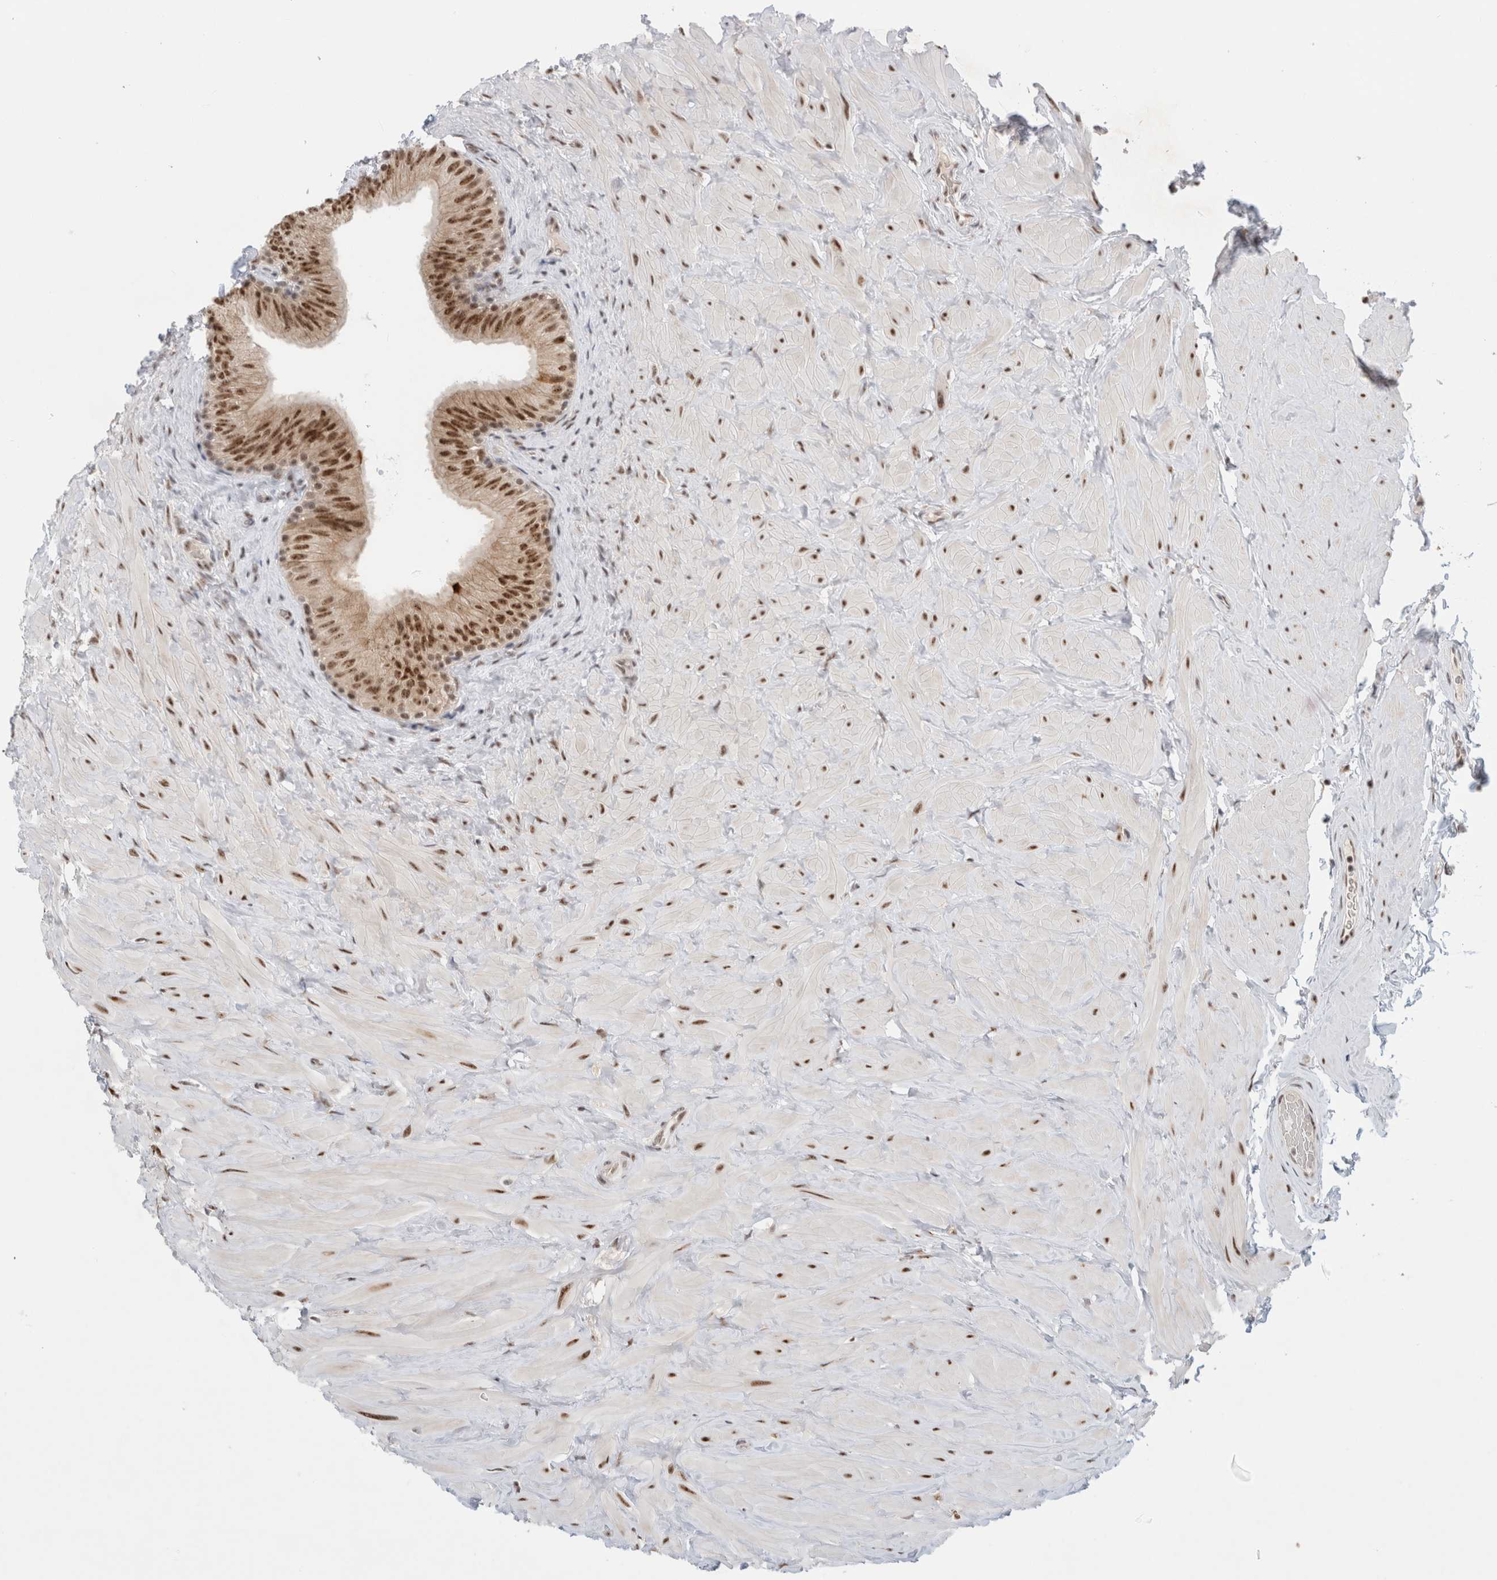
{"staining": {"intensity": "moderate", "quantity": ">75%", "location": "cytoplasmic/membranous,nuclear"}, "tissue": "epididymis", "cell_type": "Glandular cells", "image_type": "normal", "snomed": [{"axis": "morphology", "description": "Normal tissue, NOS"}, {"axis": "topography", "description": "Vascular tissue"}, {"axis": "topography", "description": "Epididymis"}], "caption": "The photomicrograph exhibits immunohistochemical staining of normal epididymis. There is moderate cytoplasmic/membranous,nuclear expression is appreciated in about >75% of glandular cells. The protein is stained brown, and the nuclei are stained in blue (DAB (3,3'-diaminobenzidine) IHC with brightfield microscopy, high magnification).", "gene": "NCAPG2", "patient": {"sex": "male", "age": 49}}